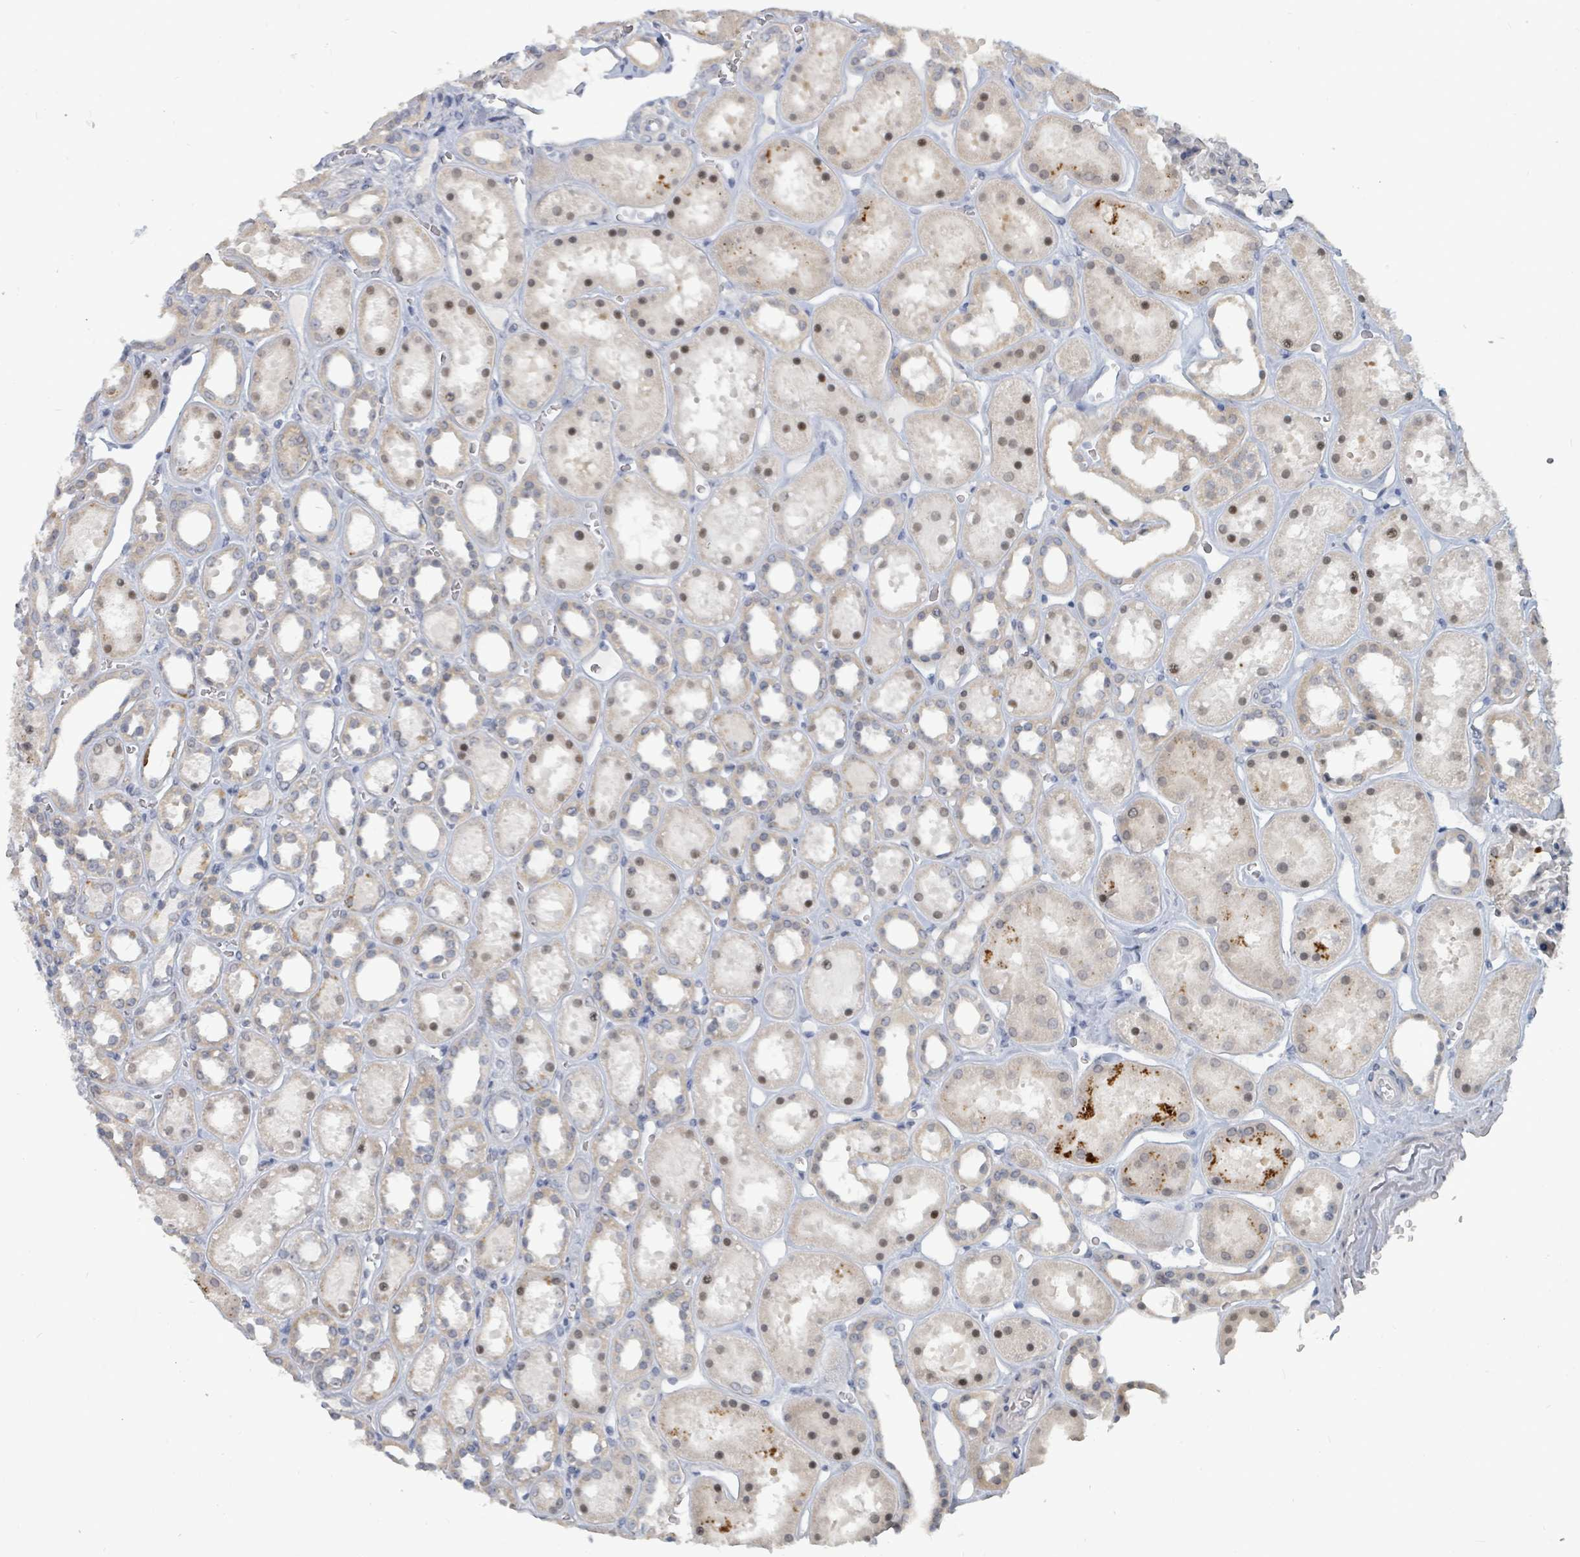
{"staining": {"intensity": "negative", "quantity": "none", "location": "none"}, "tissue": "kidney", "cell_type": "Cells in glomeruli", "image_type": "normal", "snomed": [{"axis": "morphology", "description": "Normal tissue, NOS"}, {"axis": "topography", "description": "Kidney"}], "caption": "Kidney was stained to show a protein in brown. There is no significant staining in cells in glomeruli. (DAB IHC, high magnification).", "gene": "TRDMT1", "patient": {"sex": "female", "age": 41}}